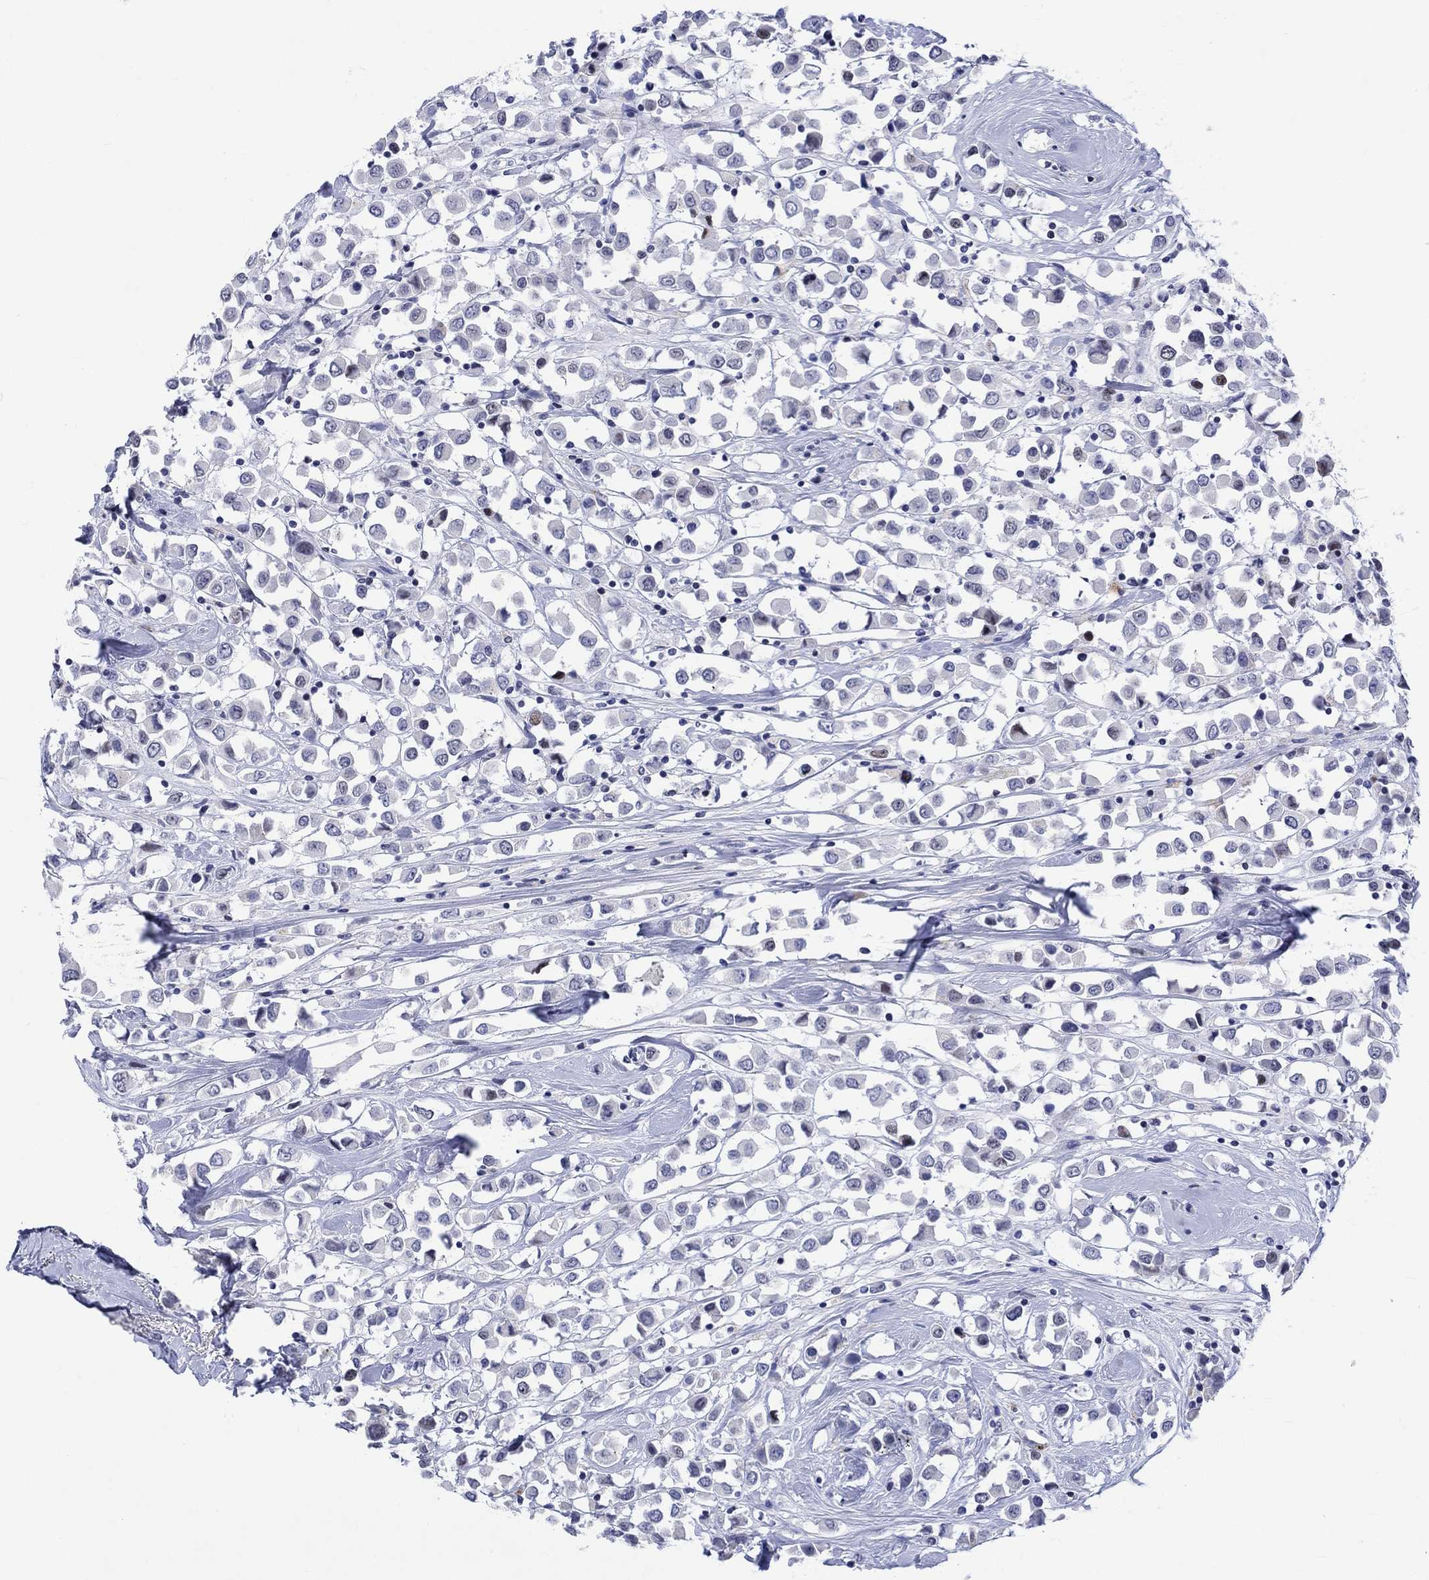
{"staining": {"intensity": "negative", "quantity": "none", "location": "none"}, "tissue": "breast cancer", "cell_type": "Tumor cells", "image_type": "cancer", "snomed": [{"axis": "morphology", "description": "Duct carcinoma"}, {"axis": "topography", "description": "Breast"}], "caption": "A high-resolution histopathology image shows immunohistochemistry staining of breast infiltrating ductal carcinoma, which shows no significant expression in tumor cells.", "gene": "CDCA2", "patient": {"sex": "female", "age": 61}}